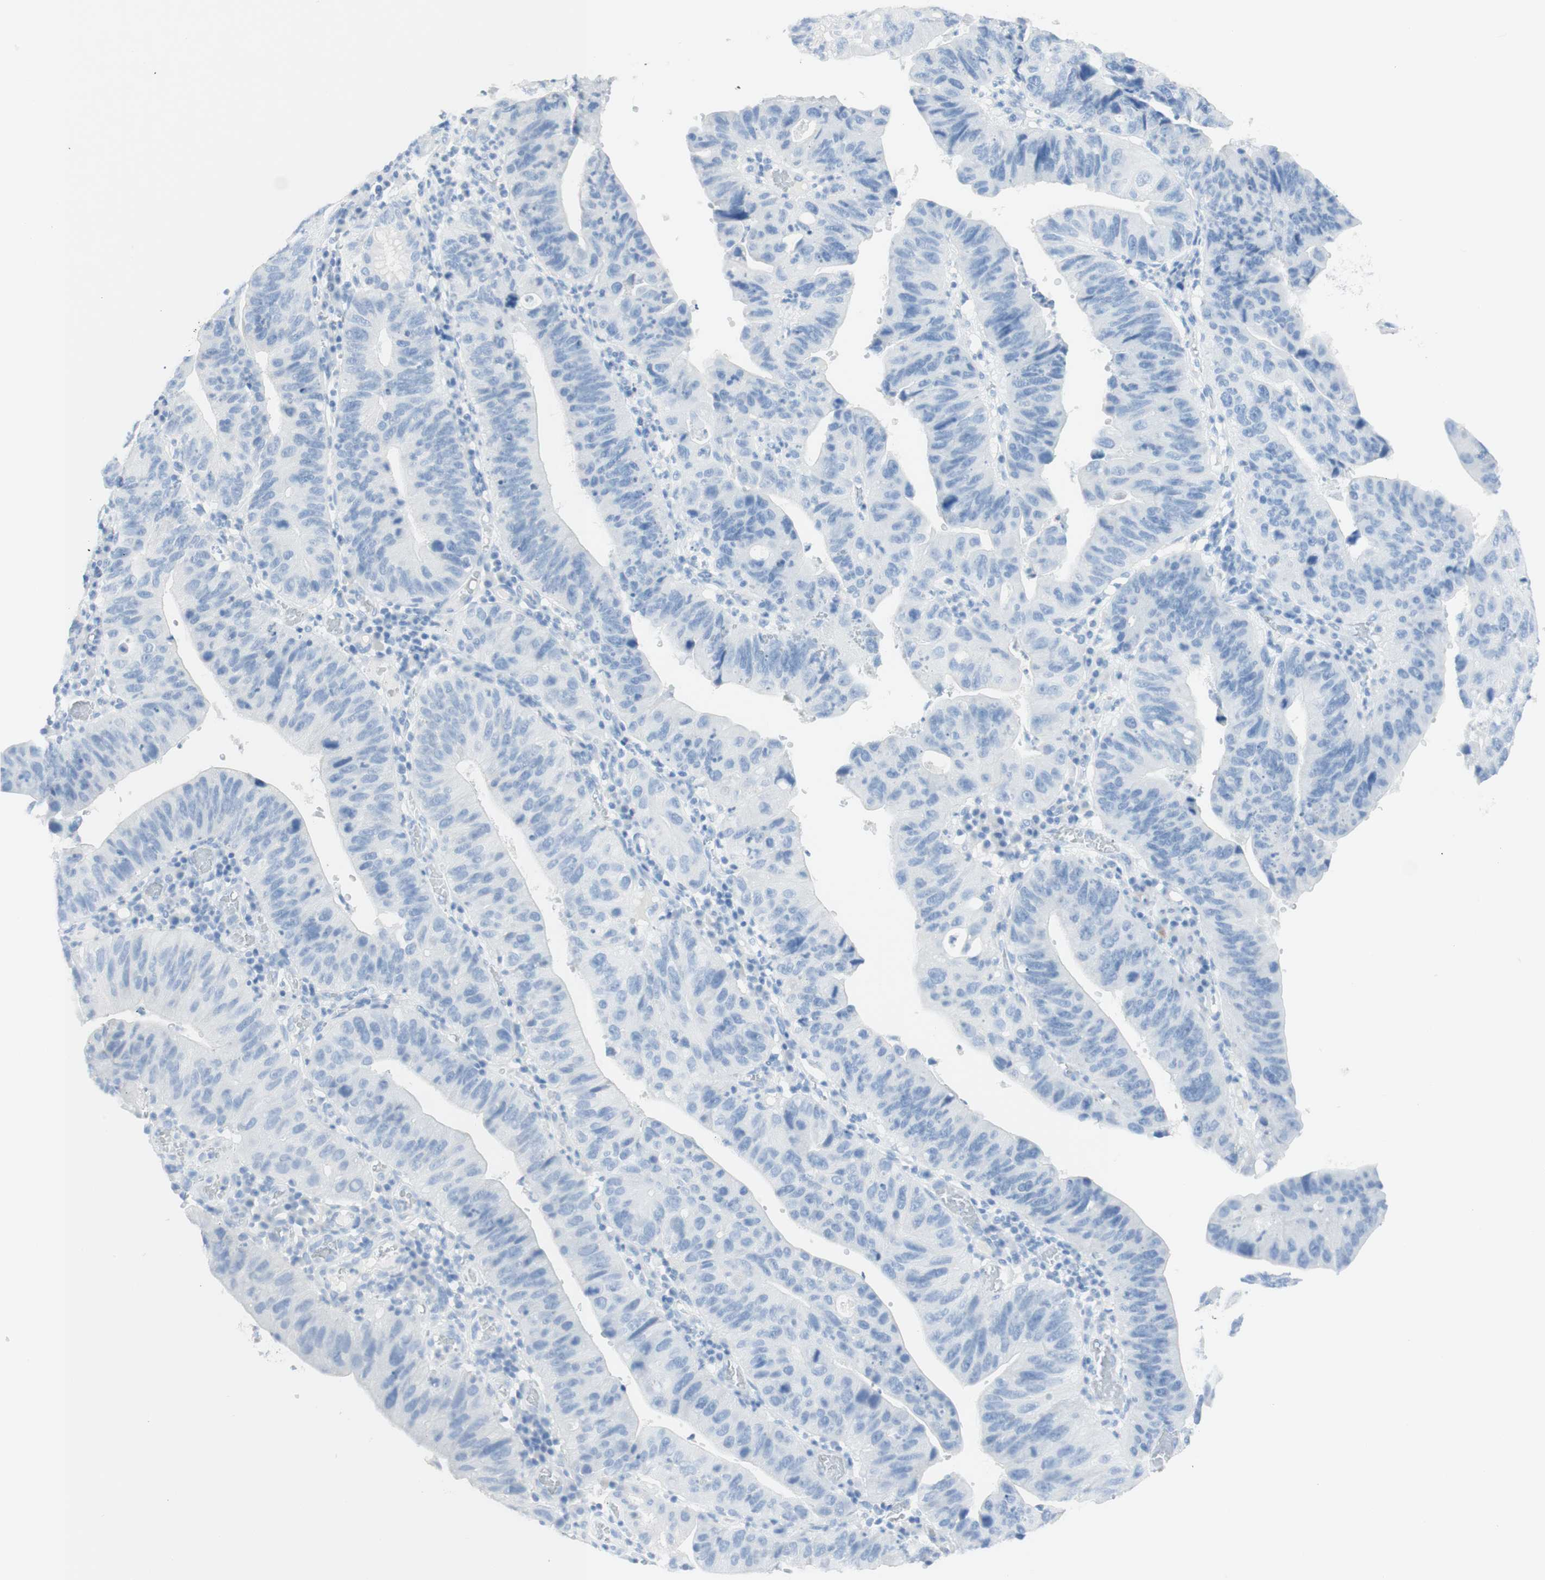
{"staining": {"intensity": "negative", "quantity": "none", "location": "none"}, "tissue": "stomach cancer", "cell_type": "Tumor cells", "image_type": "cancer", "snomed": [{"axis": "morphology", "description": "Adenocarcinoma, NOS"}, {"axis": "topography", "description": "Stomach"}], "caption": "Immunohistochemical staining of stomach cancer (adenocarcinoma) shows no significant positivity in tumor cells. (Stains: DAB (3,3'-diaminobenzidine) immunohistochemistry (IHC) with hematoxylin counter stain, Microscopy: brightfield microscopy at high magnification).", "gene": "TPO", "patient": {"sex": "male", "age": 59}}